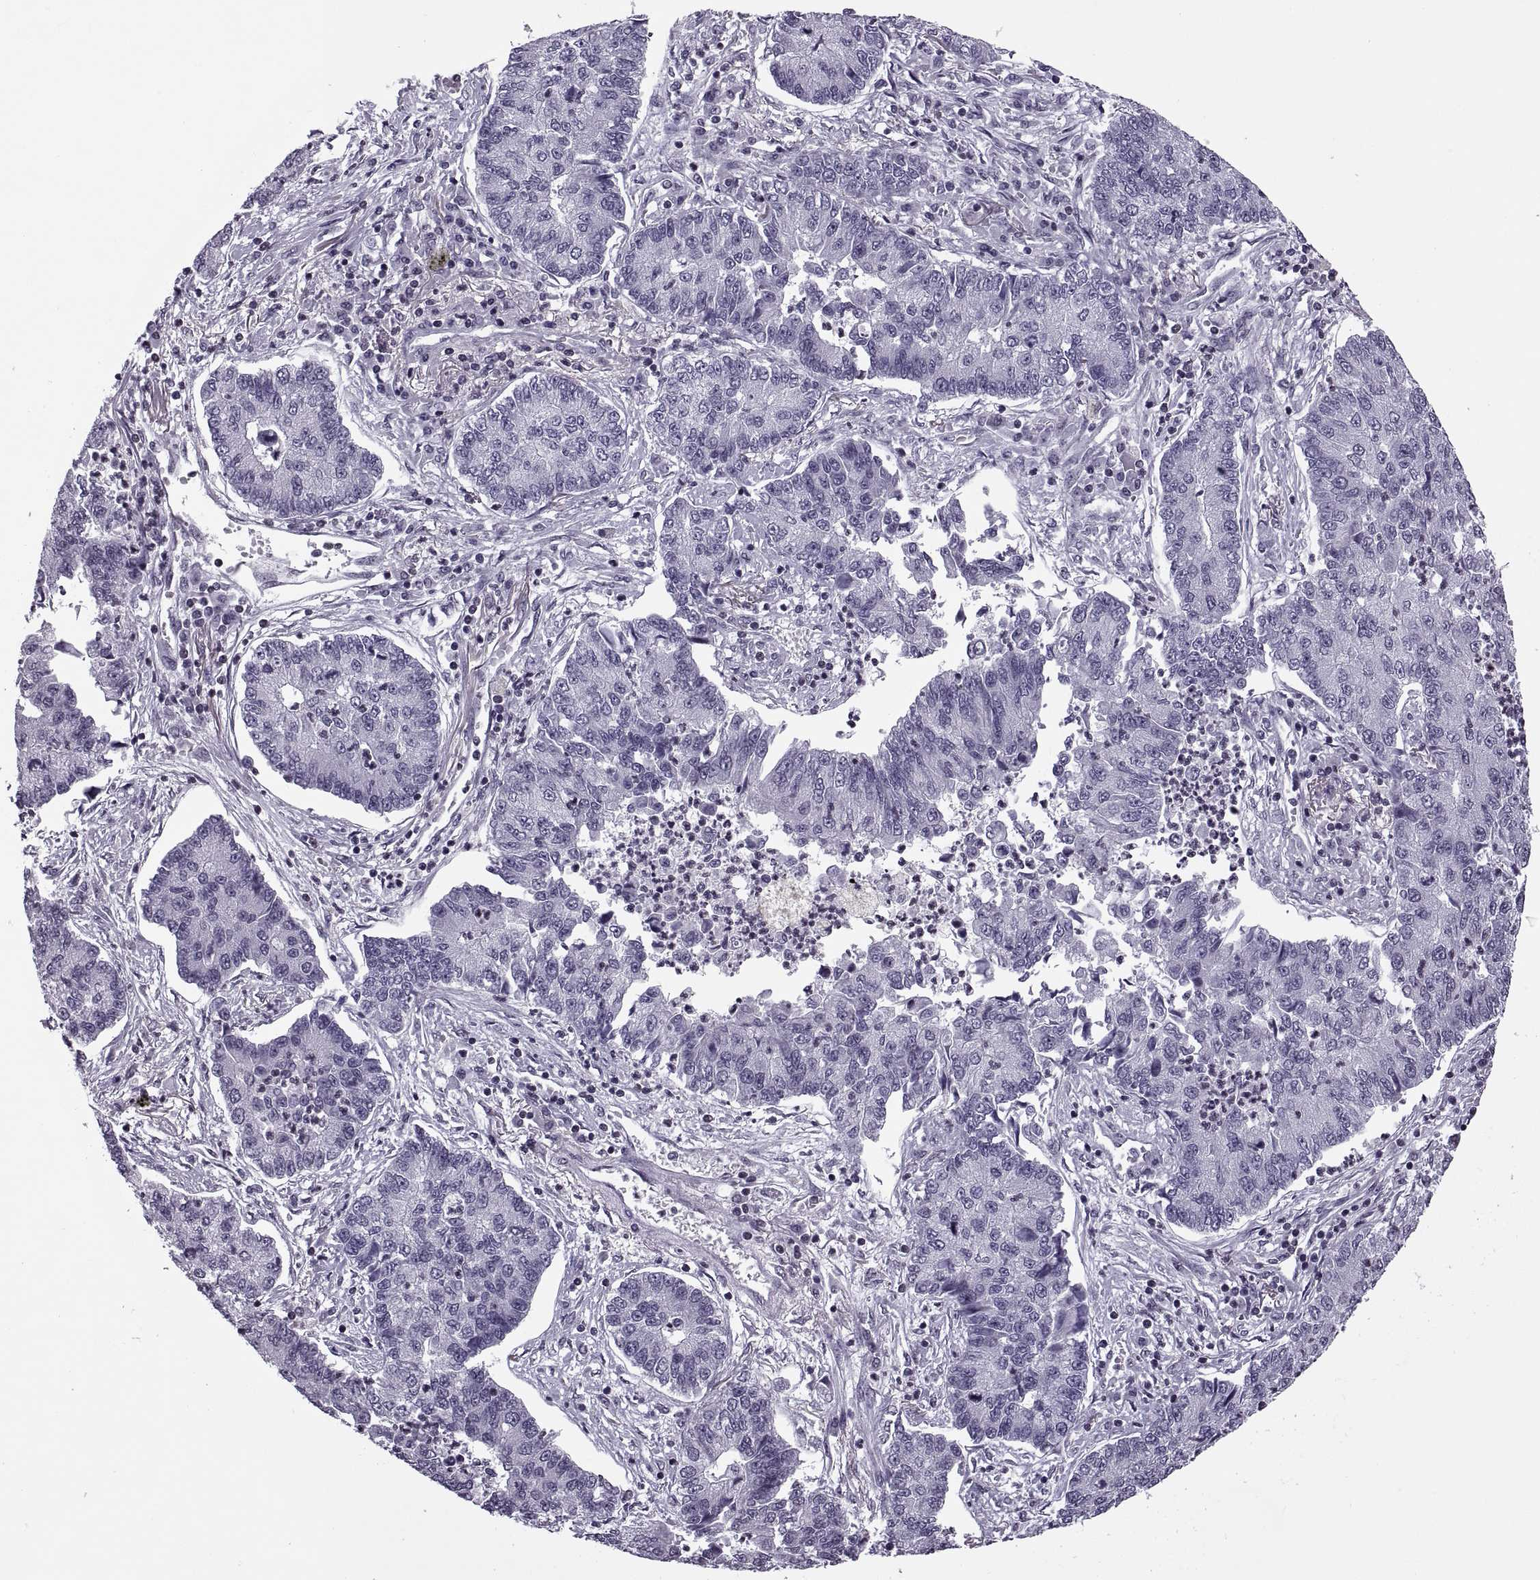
{"staining": {"intensity": "negative", "quantity": "none", "location": "none"}, "tissue": "lung cancer", "cell_type": "Tumor cells", "image_type": "cancer", "snomed": [{"axis": "morphology", "description": "Adenocarcinoma, NOS"}, {"axis": "topography", "description": "Lung"}], "caption": "This is an immunohistochemistry histopathology image of adenocarcinoma (lung). There is no expression in tumor cells.", "gene": "H1-8", "patient": {"sex": "female", "age": 57}}